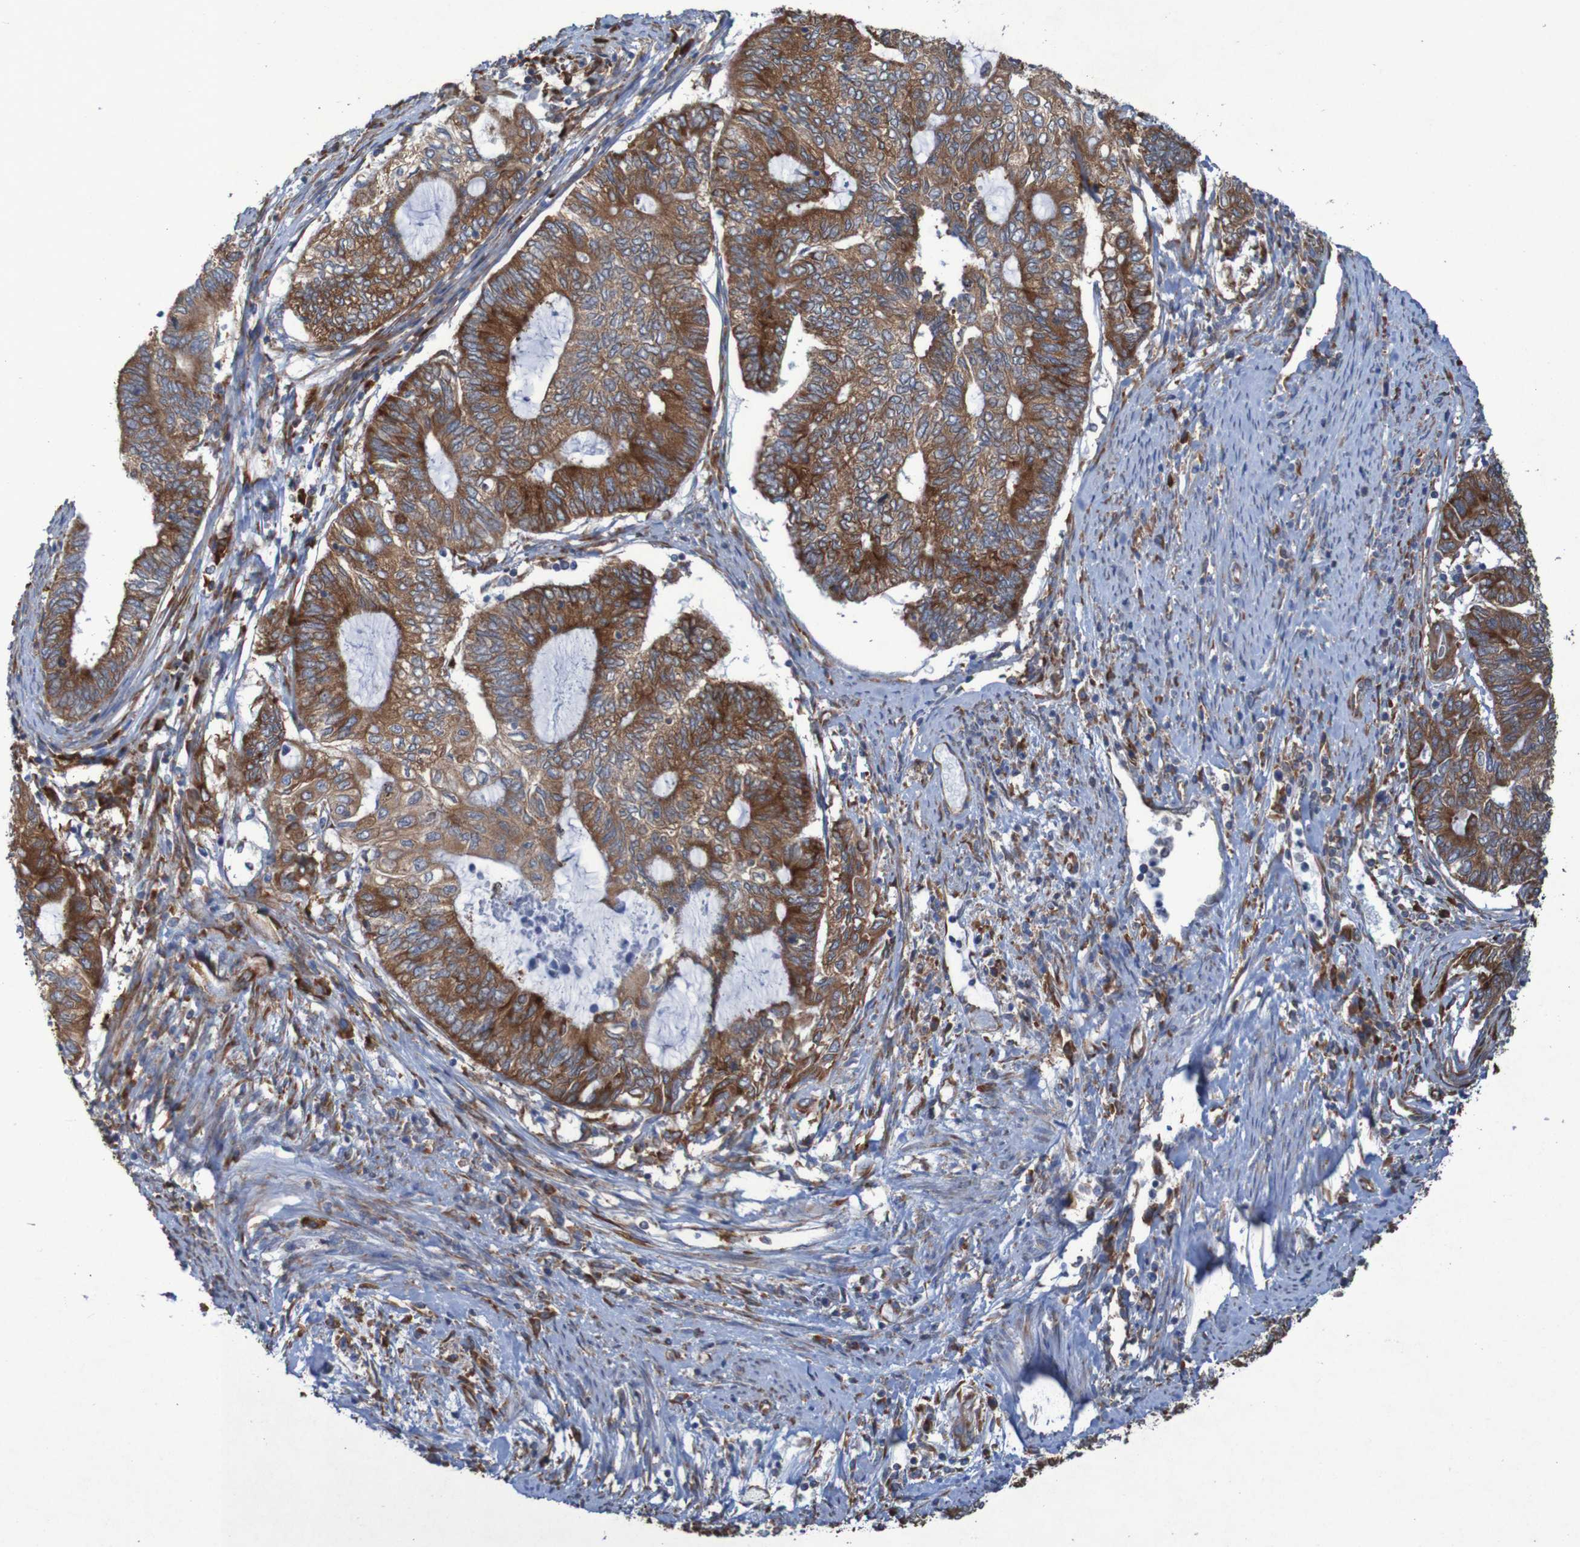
{"staining": {"intensity": "strong", "quantity": ">75%", "location": "cytoplasmic/membranous"}, "tissue": "endometrial cancer", "cell_type": "Tumor cells", "image_type": "cancer", "snomed": [{"axis": "morphology", "description": "Adenocarcinoma, NOS"}, {"axis": "topography", "description": "Uterus"}, {"axis": "topography", "description": "Endometrium"}], "caption": "The image shows a brown stain indicating the presence of a protein in the cytoplasmic/membranous of tumor cells in endometrial cancer (adenocarcinoma).", "gene": "RPL10", "patient": {"sex": "female", "age": 70}}